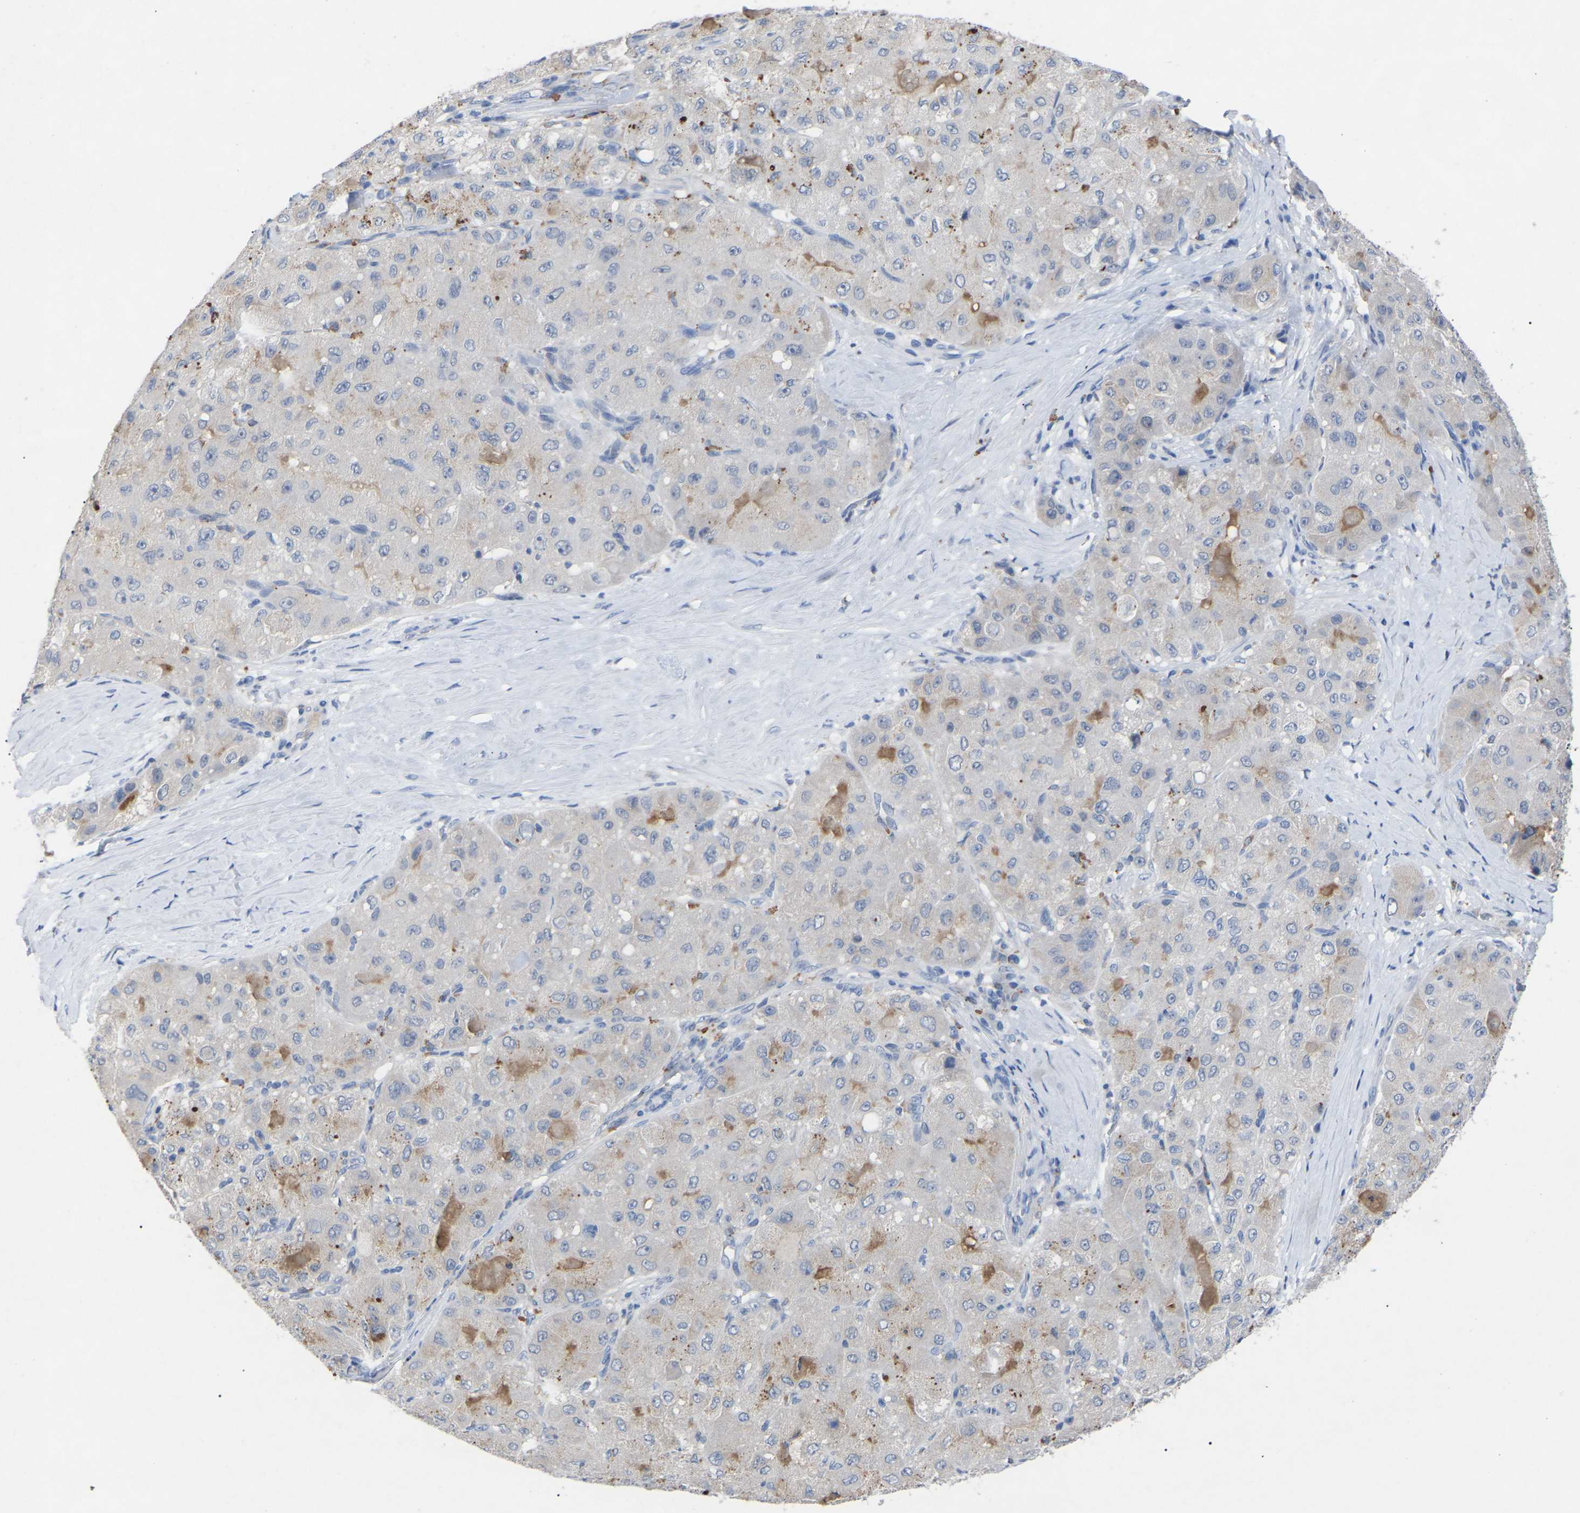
{"staining": {"intensity": "negative", "quantity": "none", "location": "none"}, "tissue": "liver cancer", "cell_type": "Tumor cells", "image_type": "cancer", "snomed": [{"axis": "morphology", "description": "Carcinoma, Hepatocellular, NOS"}, {"axis": "topography", "description": "Liver"}], "caption": "DAB (3,3'-diaminobenzidine) immunohistochemical staining of liver cancer shows no significant positivity in tumor cells.", "gene": "SMPD2", "patient": {"sex": "male", "age": 80}}